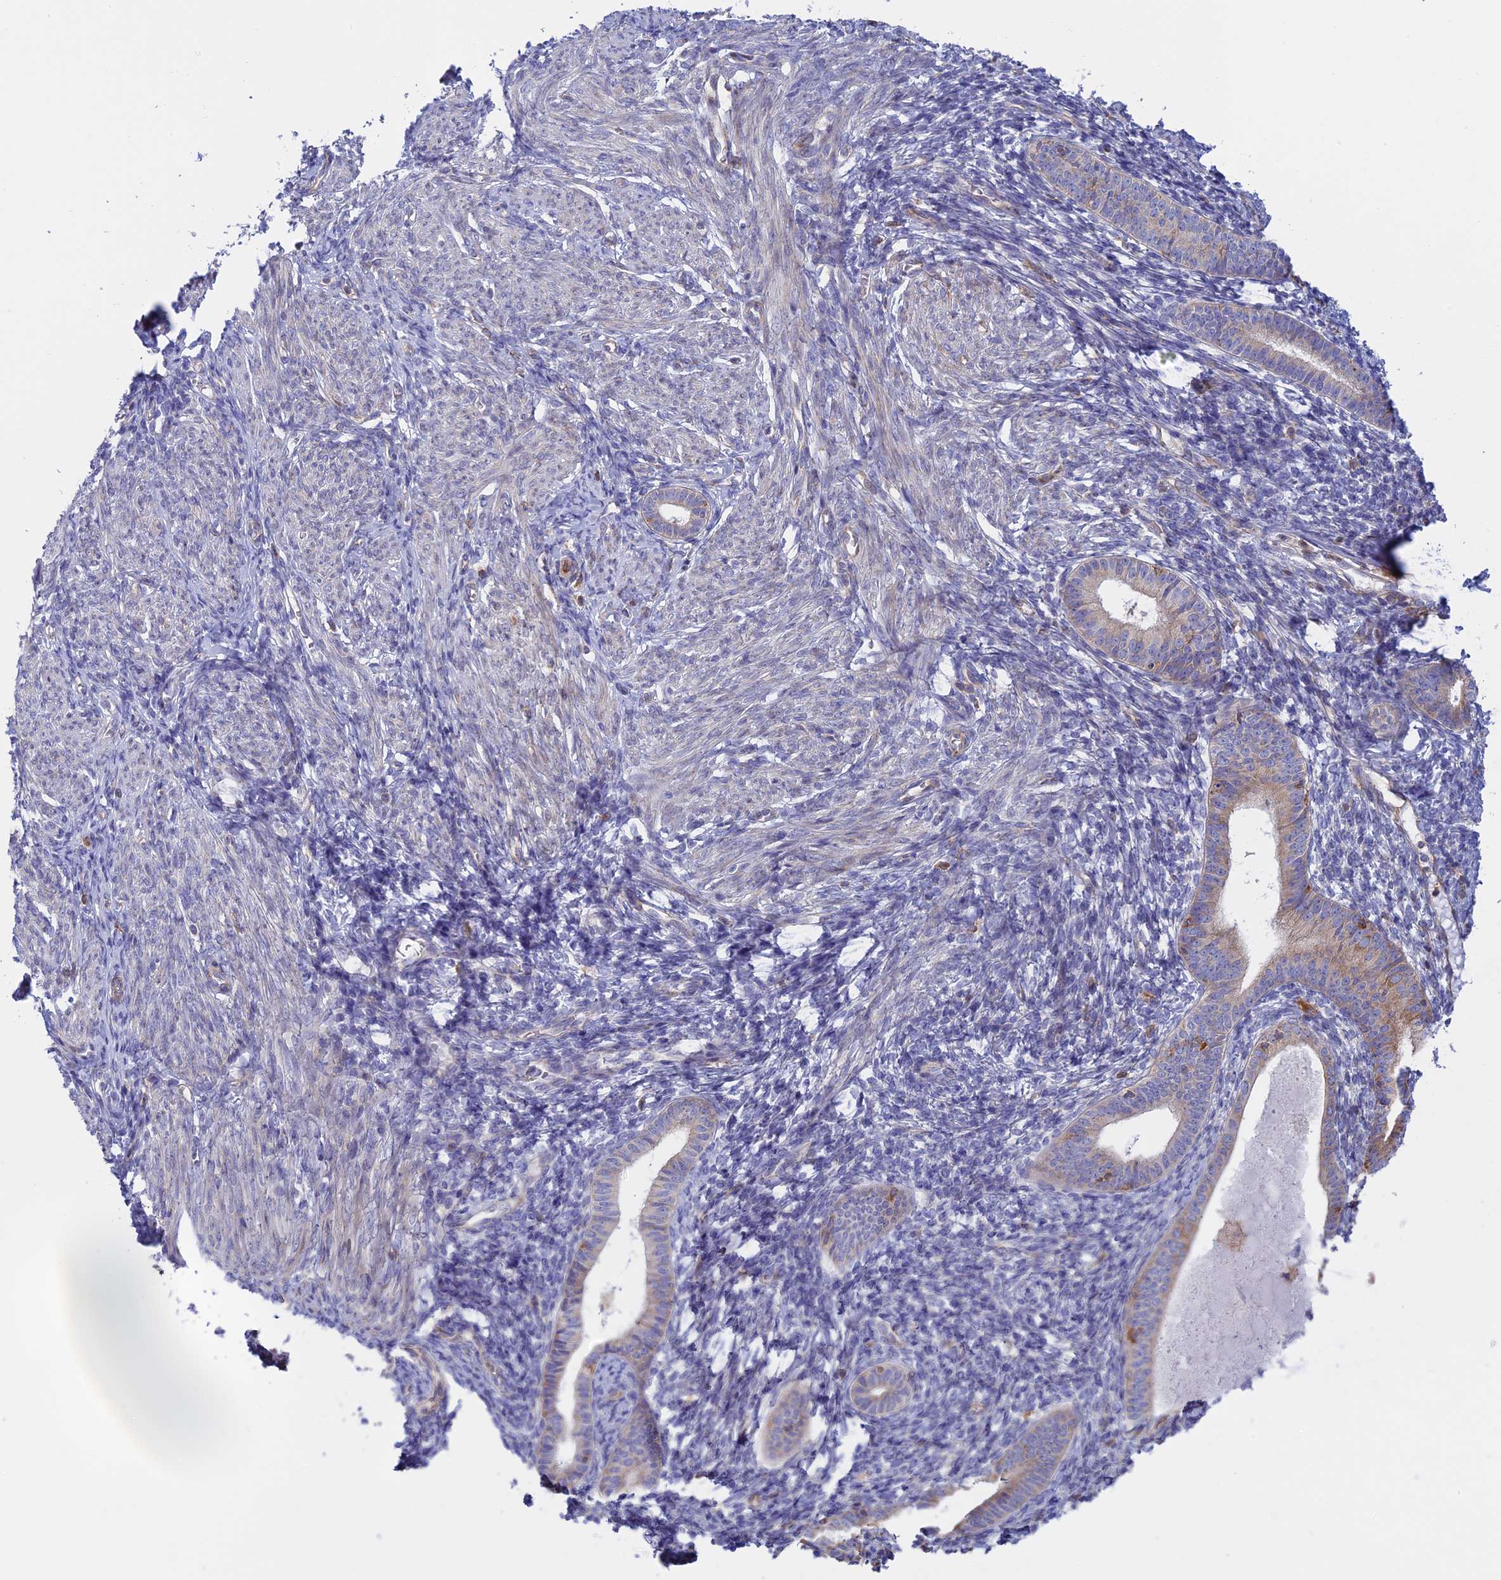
{"staining": {"intensity": "moderate", "quantity": "25%-75%", "location": "cytoplasmic/membranous"}, "tissue": "endometrium", "cell_type": "Cells in endometrial stroma", "image_type": "normal", "snomed": [{"axis": "morphology", "description": "Normal tissue, NOS"}, {"axis": "morphology", "description": "Adenocarcinoma, NOS"}, {"axis": "topography", "description": "Endometrium"}], "caption": "Moderate cytoplasmic/membranous expression for a protein is seen in approximately 25%-75% of cells in endometrial stroma of normal endometrium using IHC.", "gene": "GMIP", "patient": {"sex": "female", "age": 57}}